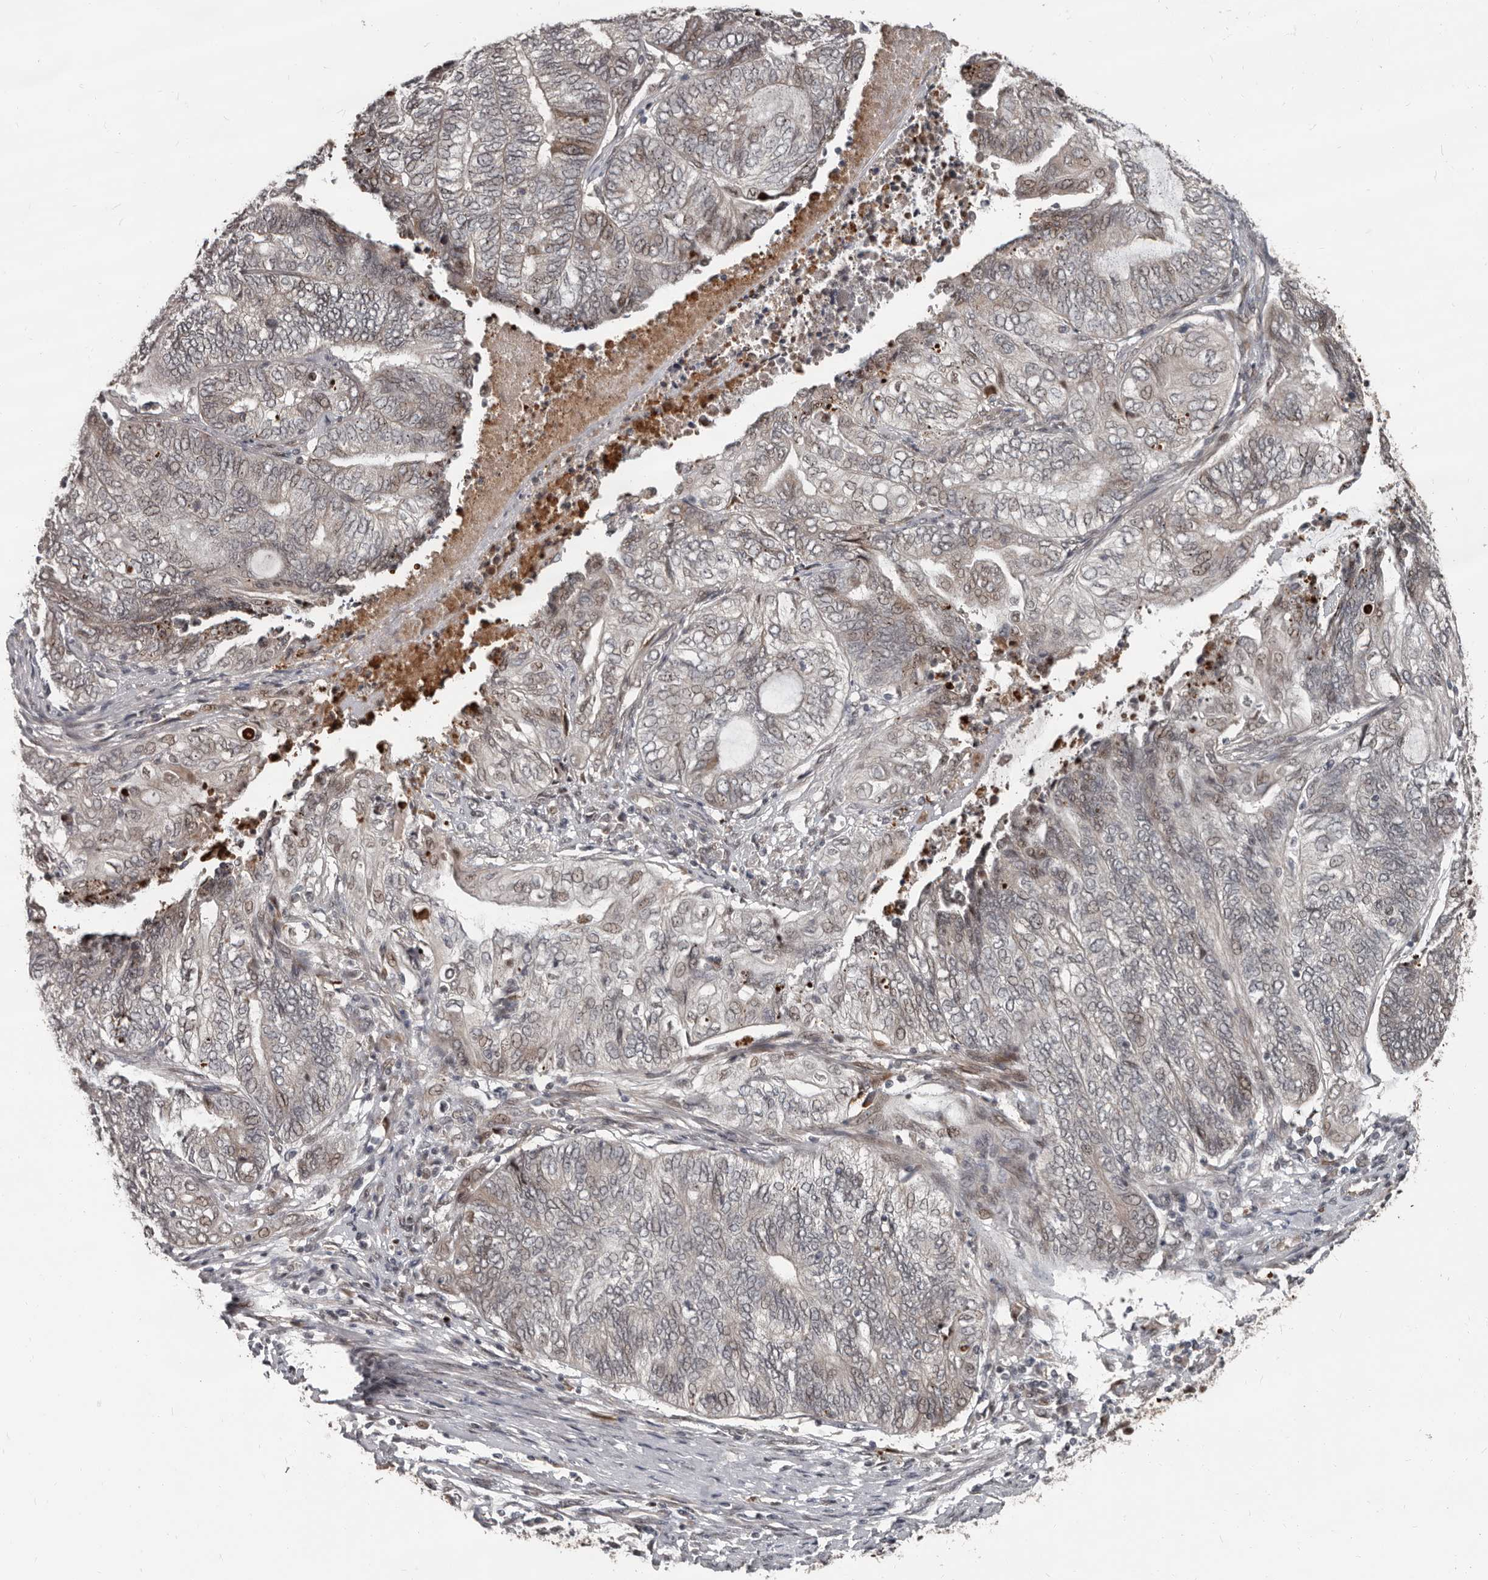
{"staining": {"intensity": "weak", "quantity": "<25%", "location": "nuclear"}, "tissue": "endometrial cancer", "cell_type": "Tumor cells", "image_type": "cancer", "snomed": [{"axis": "morphology", "description": "Adenocarcinoma, NOS"}, {"axis": "topography", "description": "Uterus"}, {"axis": "topography", "description": "Endometrium"}], "caption": "The IHC histopathology image has no significant expression in tumor cells of adenocarcinoma (endometrial) tissue.", "gene": "APOL6", "patient": {"sex": "female", "age": 70}}